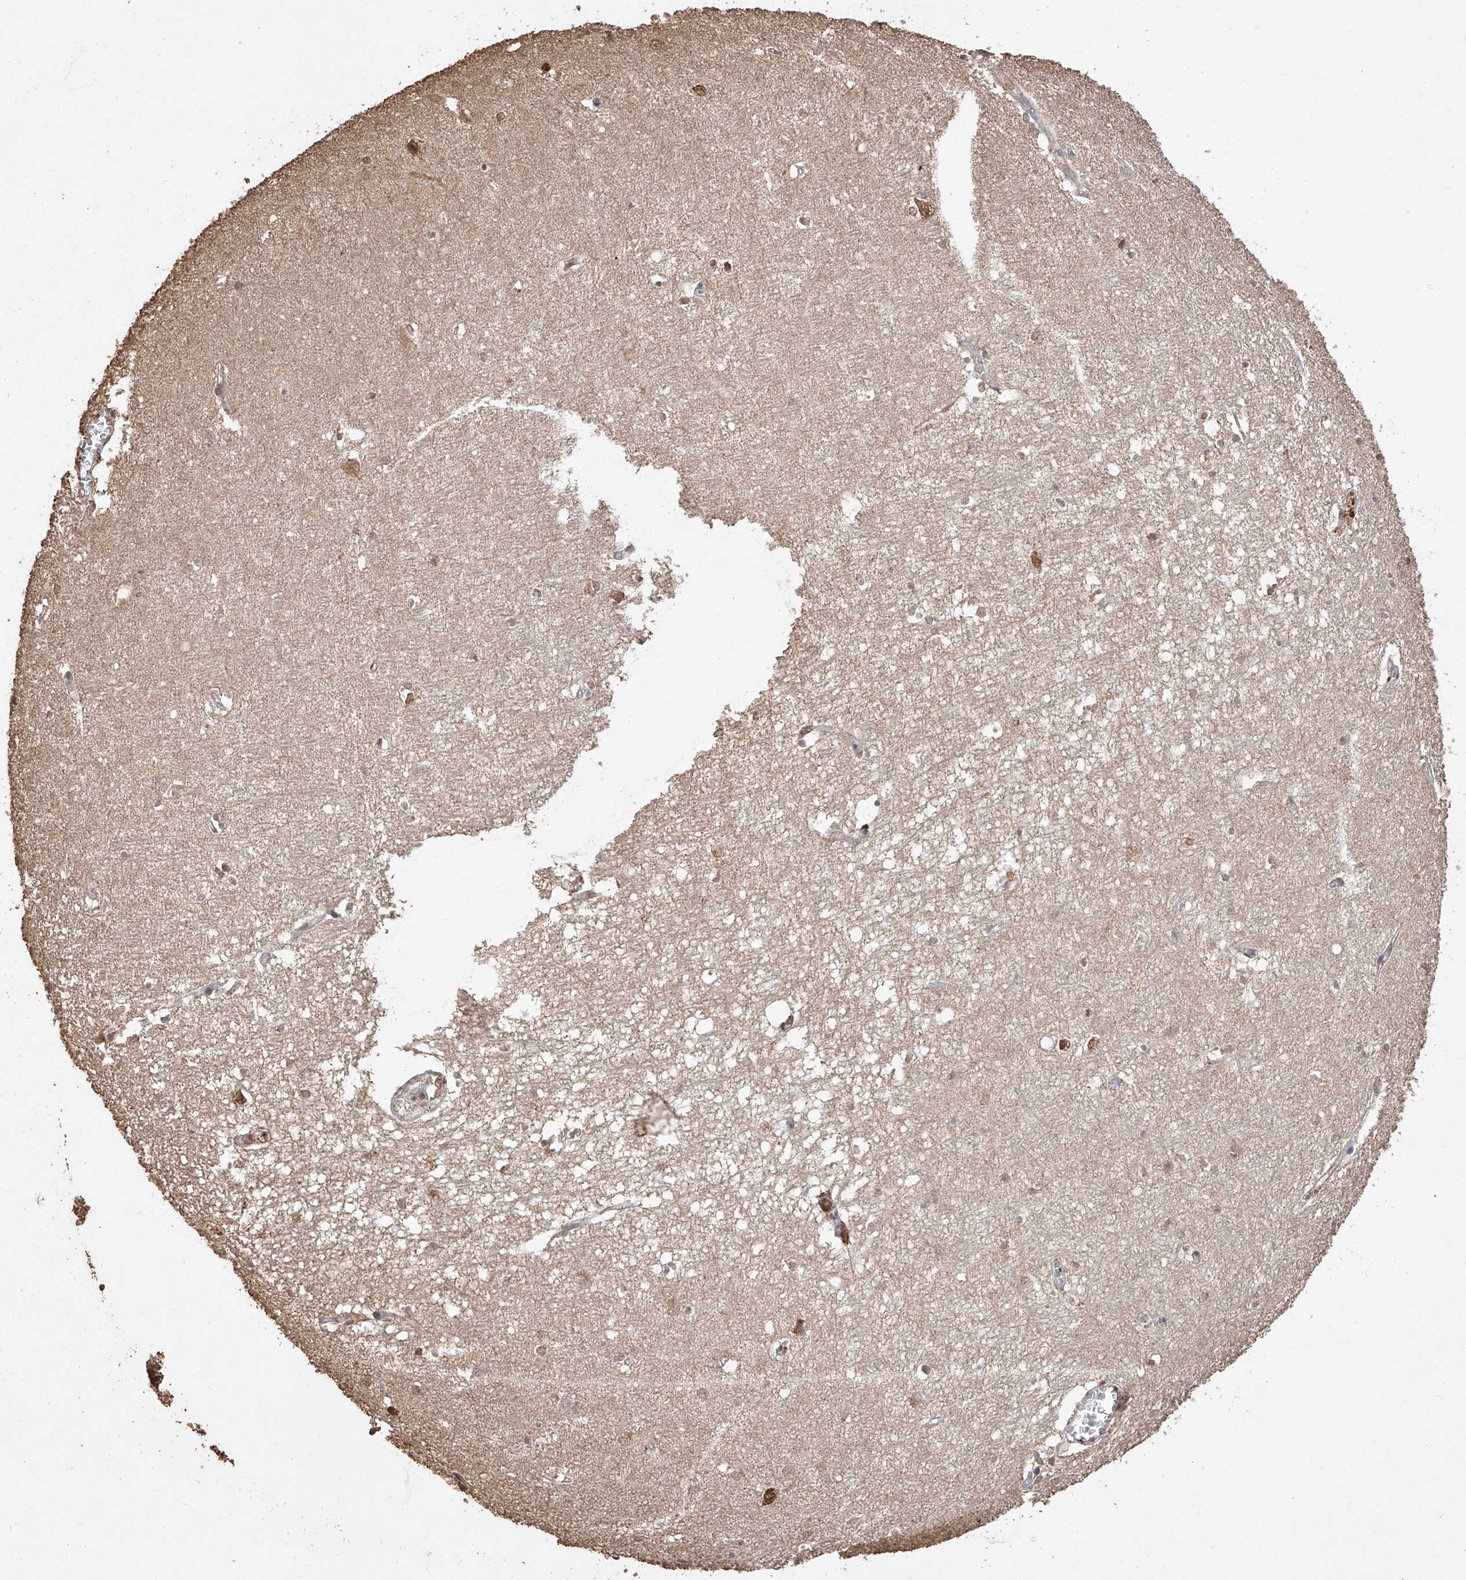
{"staining": {"intensity": "moderate", "quantity": "<25%", "location": "cytoplasmic/membranous,nuclear"}, "tissue": "hippocampus", "cell_type": "Glial cells", "image_type": "normal", "snomed": [{"axis": "morphology", "description": "Normal tissue, NOS"}, {"axis": "topography", "description": "Hippocampus"}], "caption": "This is an image of IHC staining of benign hippocampus, which shows moderate staining in the cytoplasmic/membranous,nuclear of glial cells.", "gene": "ELOVL1", "patient": {"sex": "female", "age": 64}}